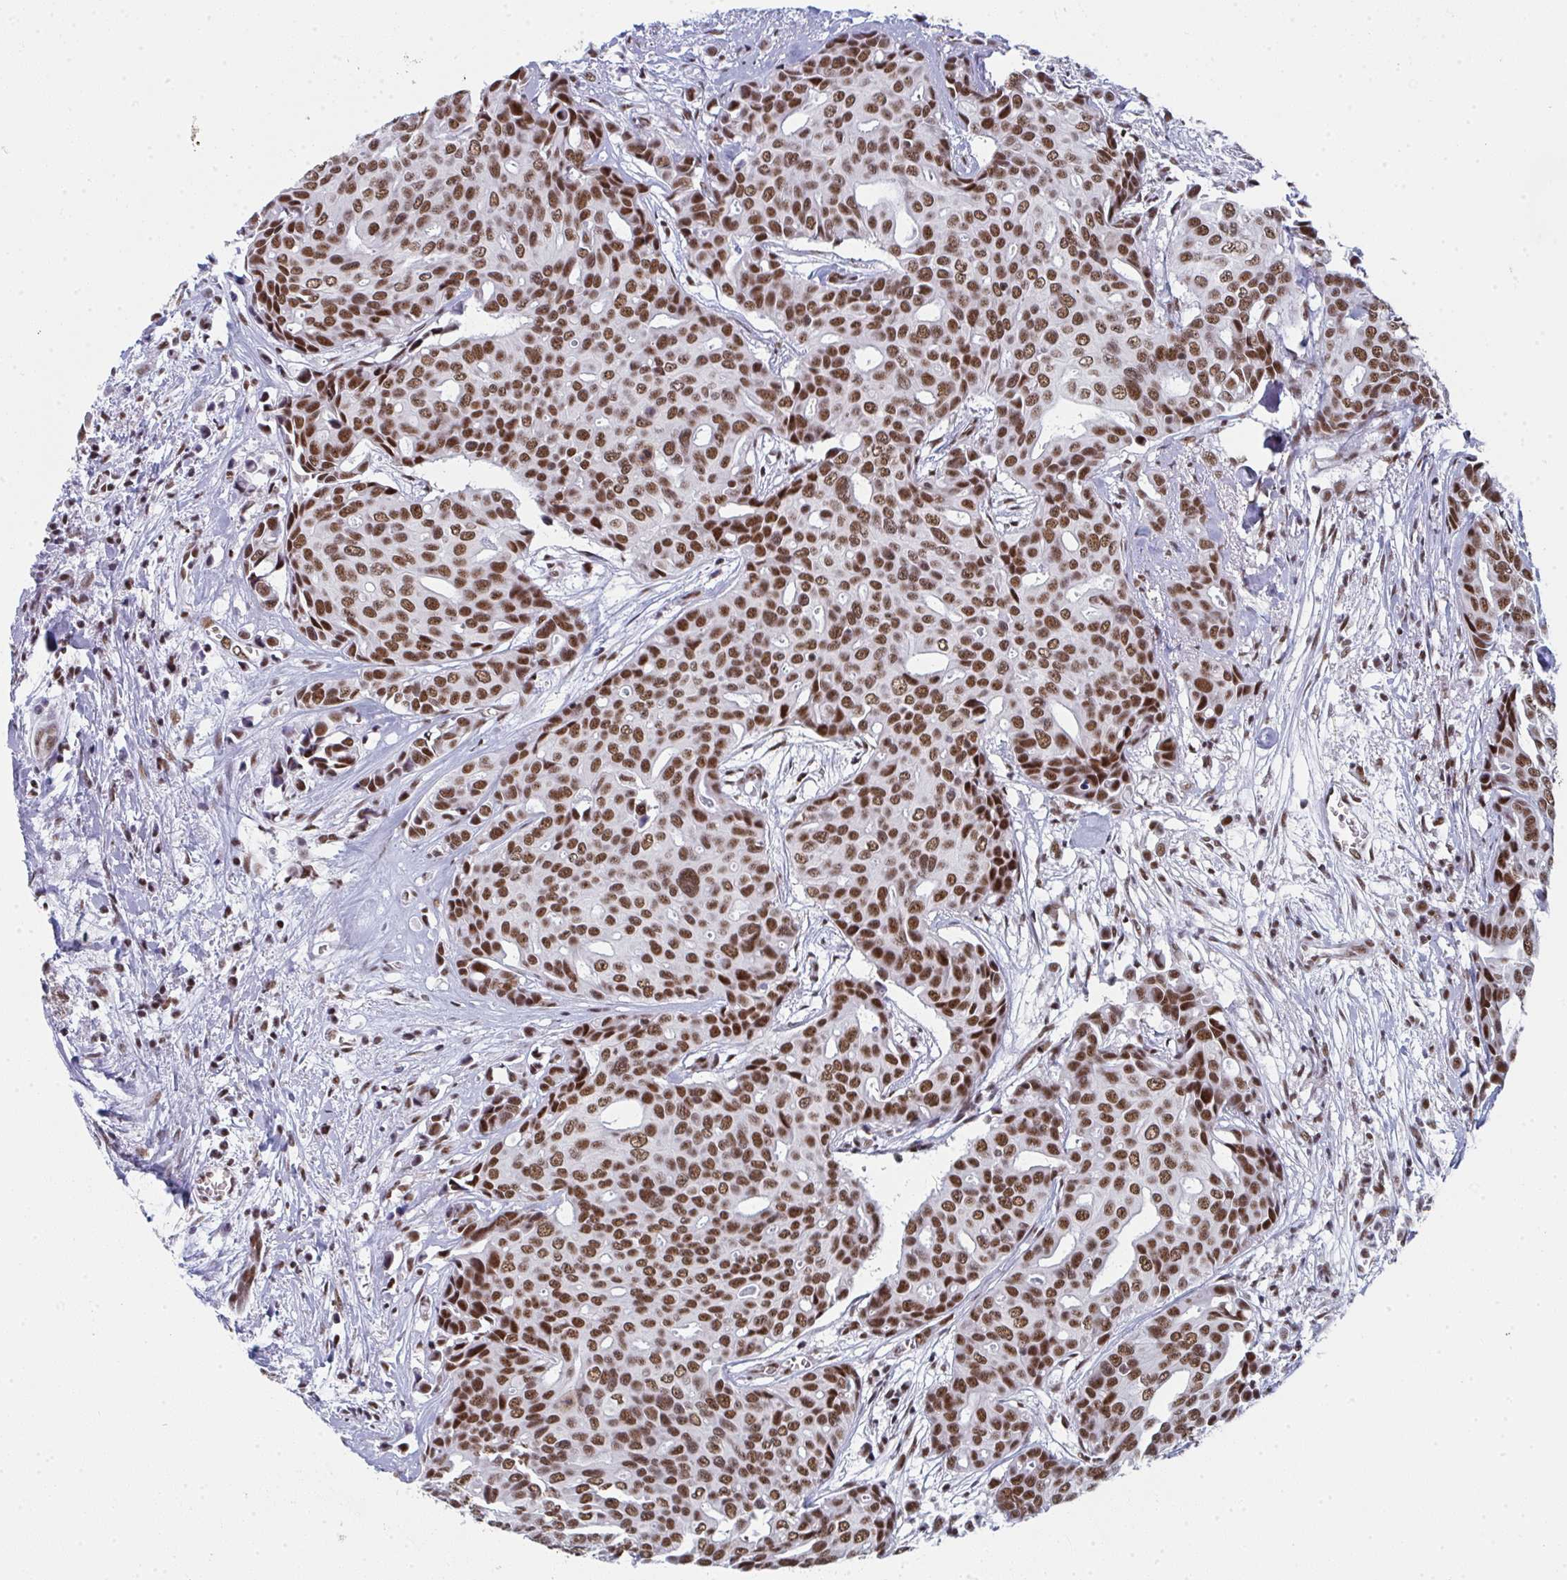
{"staining": {"intensity": "moderate", "quantity": ">75%", "location": "nuclear"}, "tissue": "breast cancer", "cell_type": "Tumor cells", "image_type": "cancer", "snomed": [{"axis": "morphology", "description": "Duct carcinoma"}, {"axis": "topography", "description": "Breast"}], "caption": "Tumor cells display medium levels of moderate nuclear expression in about >75% of cells in human invasive ductal carcinoma (breast).", "gene": "SNRNP70", "patient": {"sex": "female", "age": 54}}